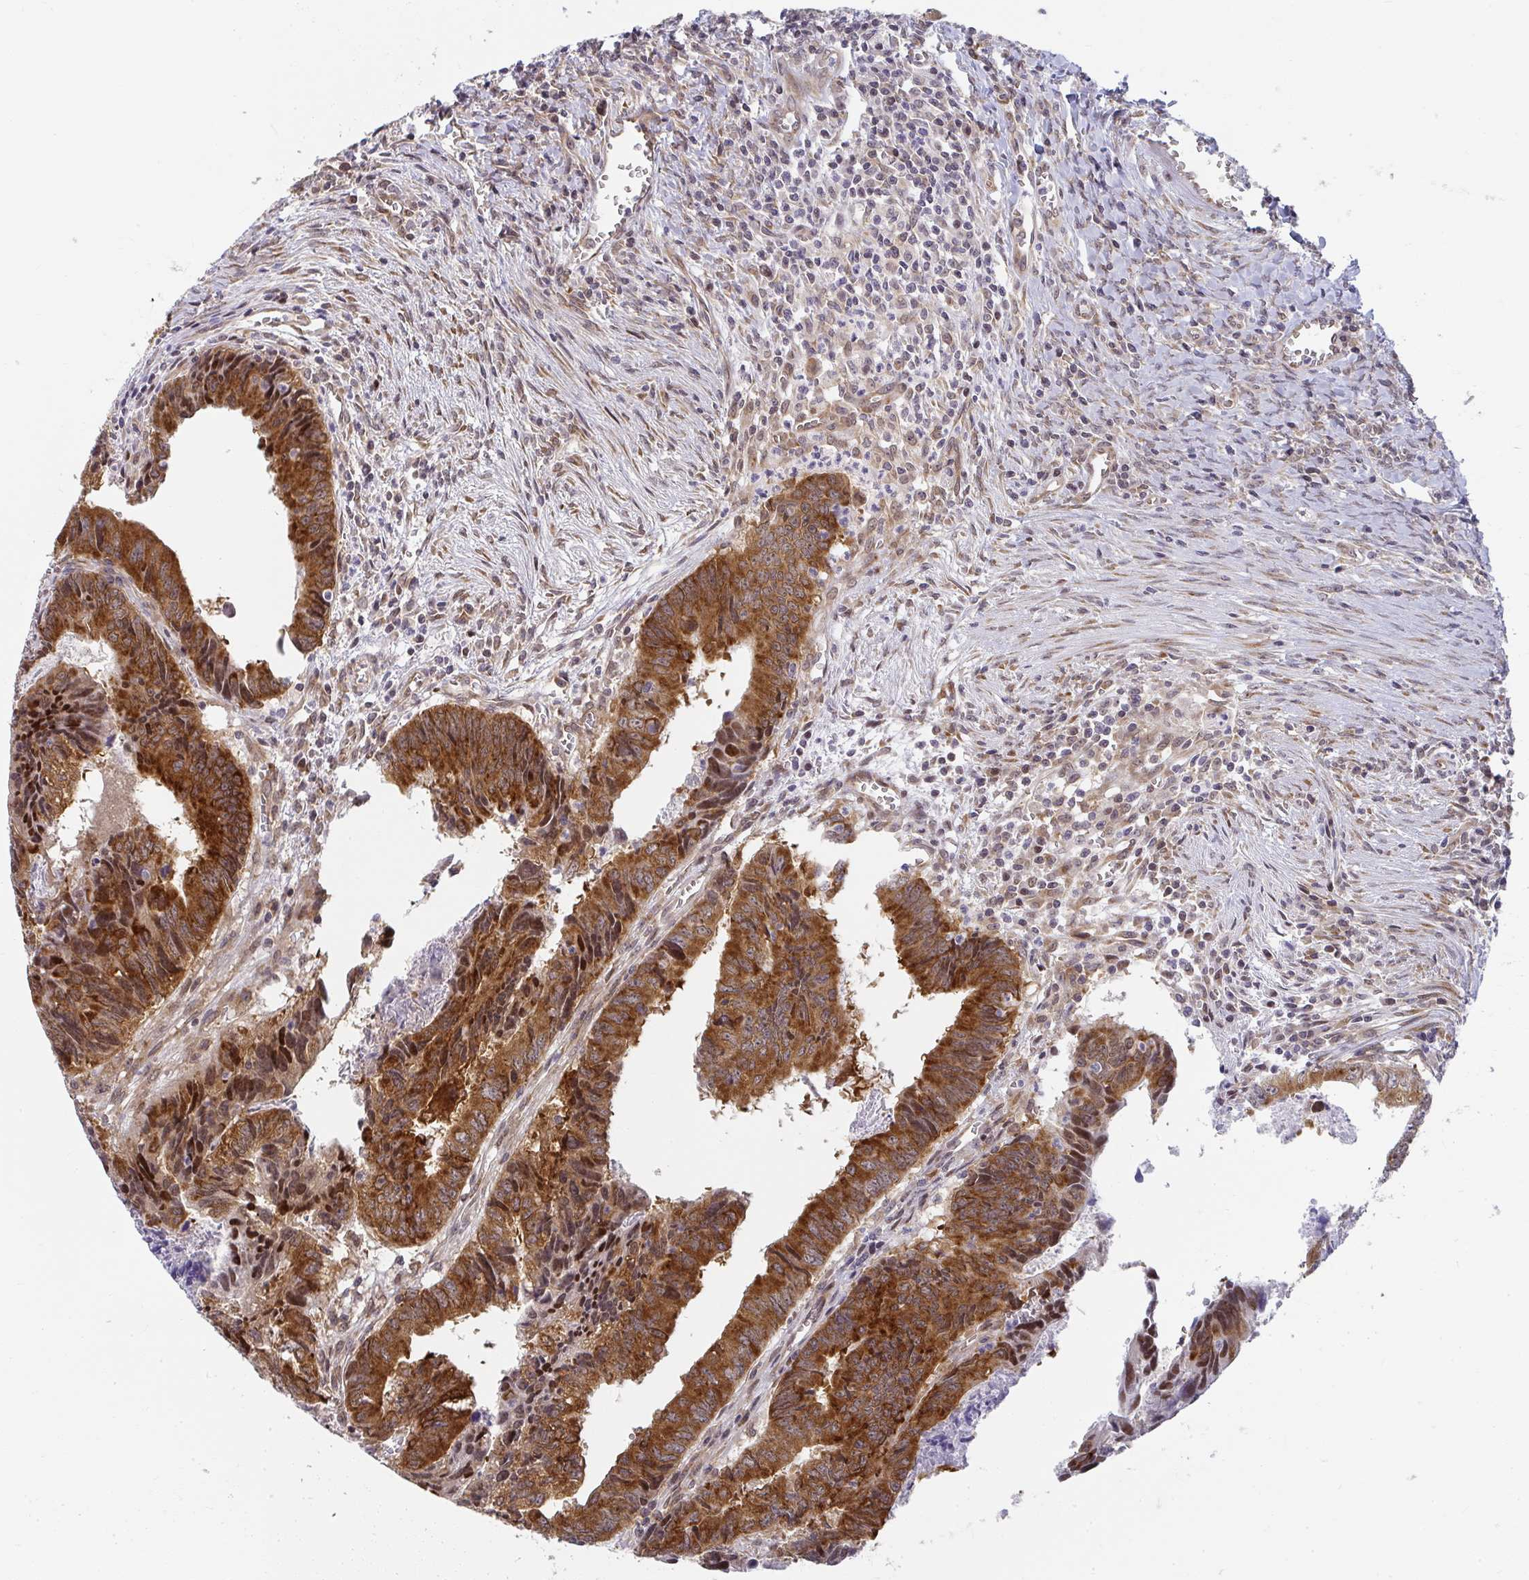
{"staining": {"intensity": "strong", "quantity": ">75%", "location": "cytoplasmic/membranous"}, "tissue": "colorectal cancer", "cell_type": "Tumor cells", "image_type": "cancer", "snomed": [{"axis": "morphology", "description": "Adenocarcinoma, NOS"}, {"axis": "topography", "description": "Colon"}], "caption": "A high amount of strong cytoplasmic/membranous staining is appreciated in about >75% of tumor cells in colorectal cancer (adenocarcinoma) tissue.", "gene": "SYNCRIP", "patient": {"sex": "male", "age": 86}}